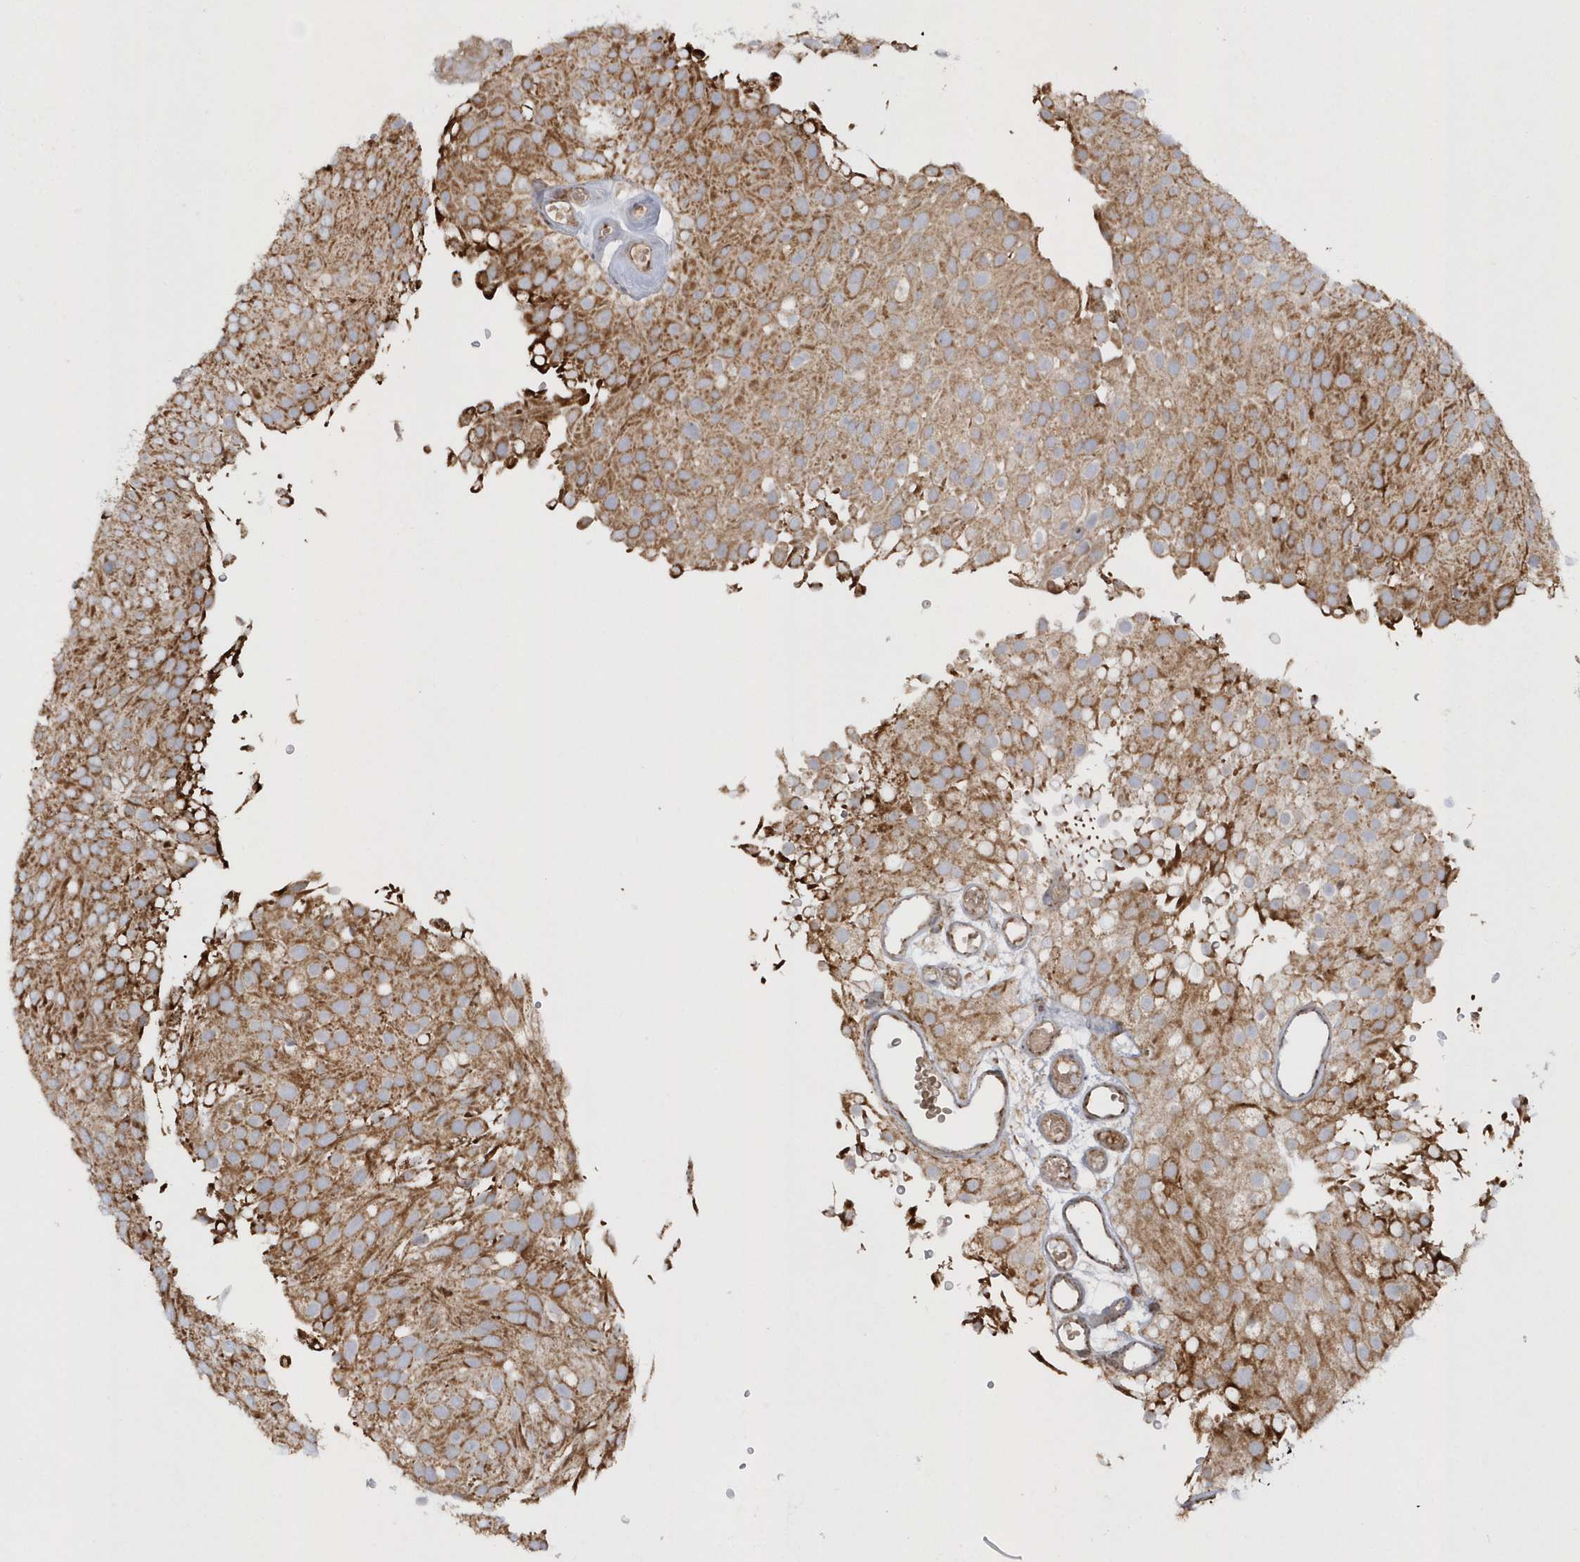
{"staining": {"intensity": "moderate", "quantity": ">75%", "location": "cytoplasmic/membranous"}, "tissue": "urothelial cancer", "cell_type": "Tumor cells", "image_type": "cancer", "snomed": [{"axis": "morphology", "description": "Urothelial carcinoma, Low grade"}, {"axis": "topography", "description": "Urinary bladder"}], "caption": "This is a photomicrograph of immunohistochemistry staining of urothelial cancer, which shows moderate expression in the cytoplasmic/membranous of tumor cells.", "gene": "SH3BP2", "patient": {"sex": "male", "age": 78}}